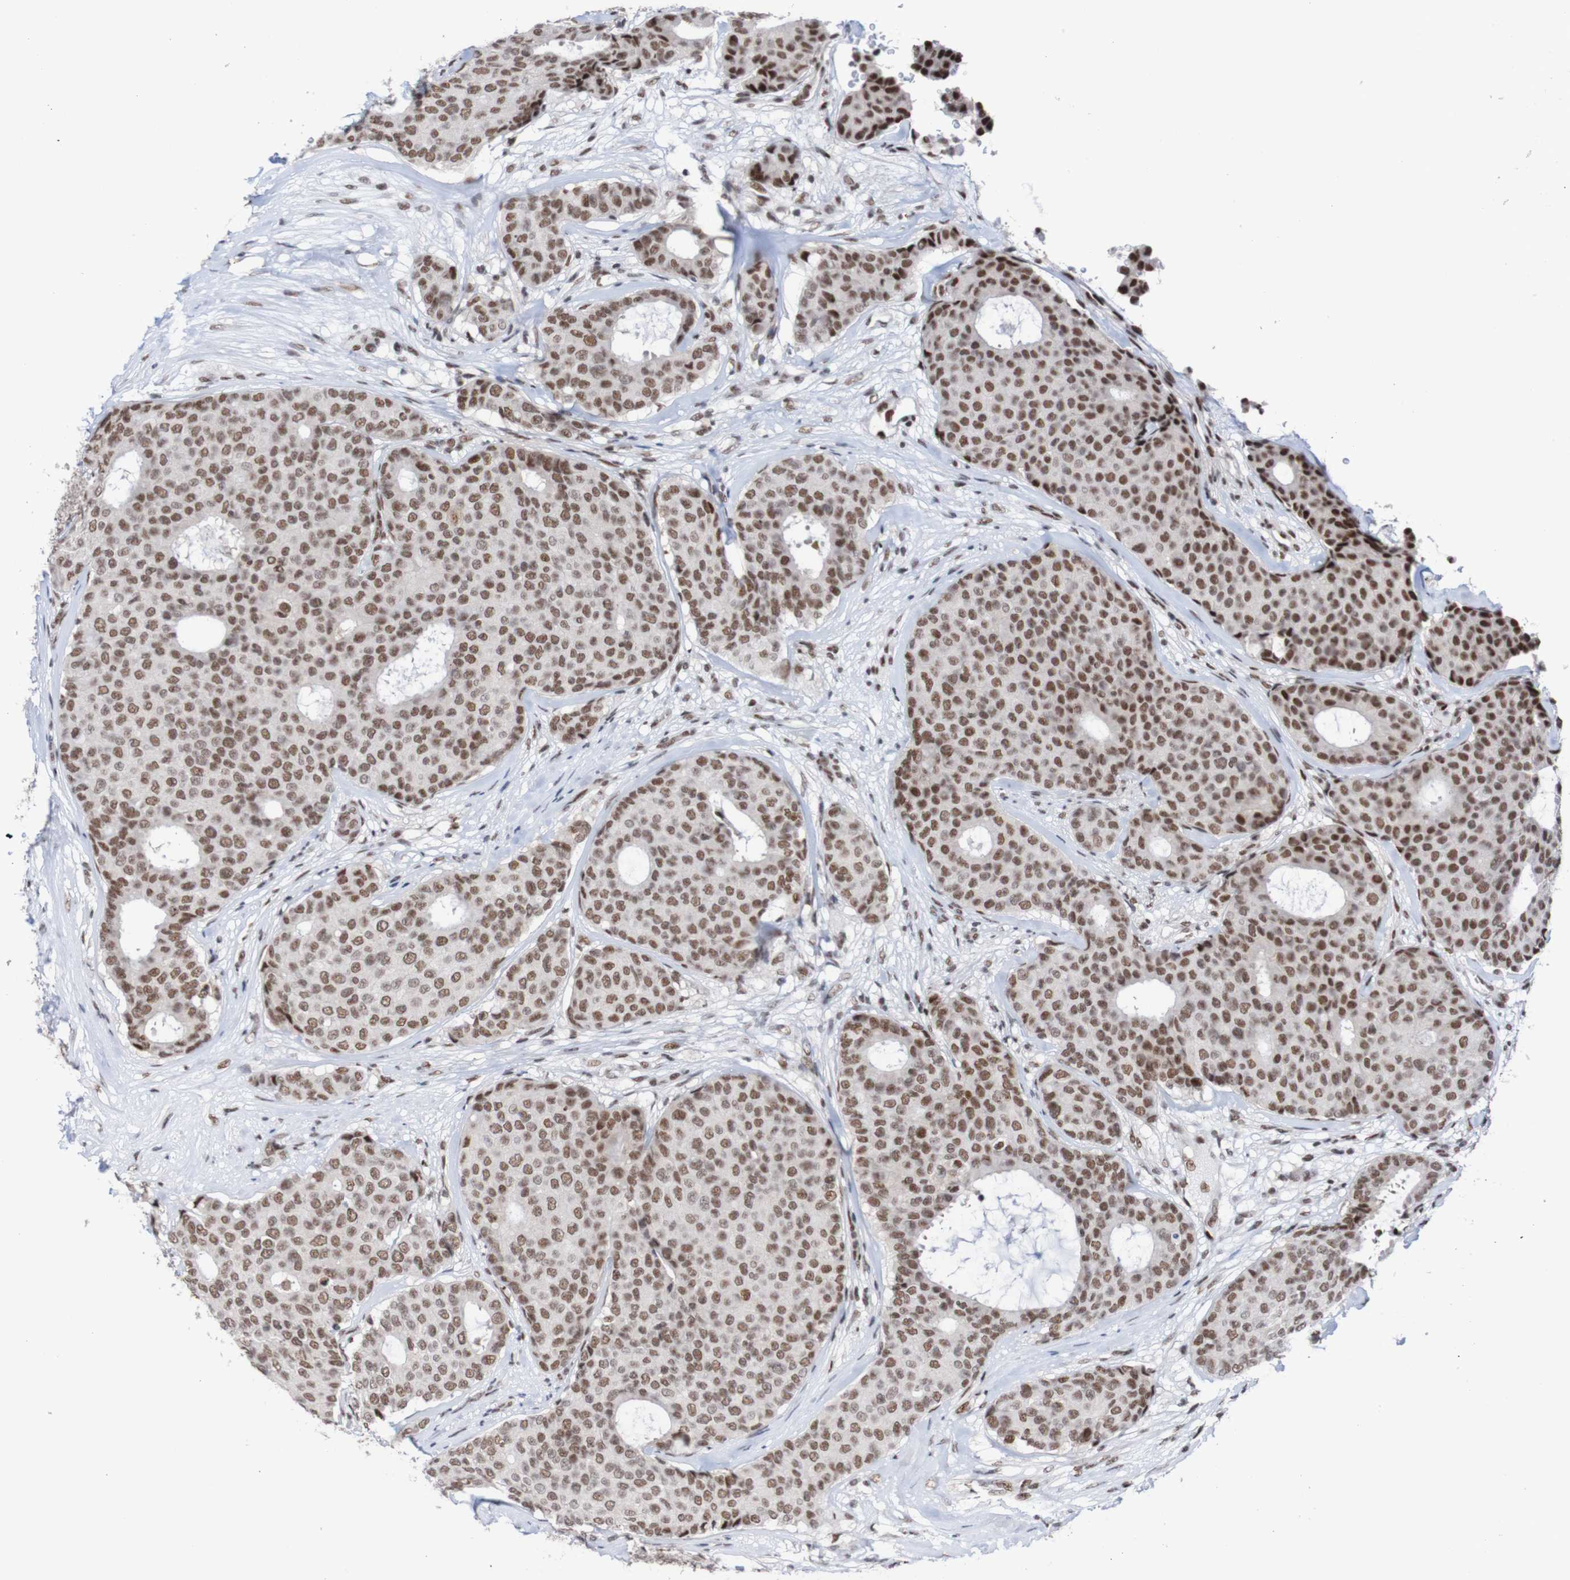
{"staining": {"intensity": "moderate", "quantity": ">75%", "location": "nuclear"}, "tissue": "breast cancer", "cell_type": "Tumor cells", "image_type": "cancer", "snomed": [{"axis": "morphology", "description": "Duct carcinoma"}, {"axis": "topography", "description": "Breast"}], "caption": "Brown immunohistochemical staining in human breast intraductal carcinoma reveals moderate nuclear staining in about >75% of tumor cells. Using DAB (brown) and hematoxylin (blue) stains, captured at high magnification using brightfield microscopy.", "gene": "CDC5L", "patient": {"sex": "female", "age": 75}}